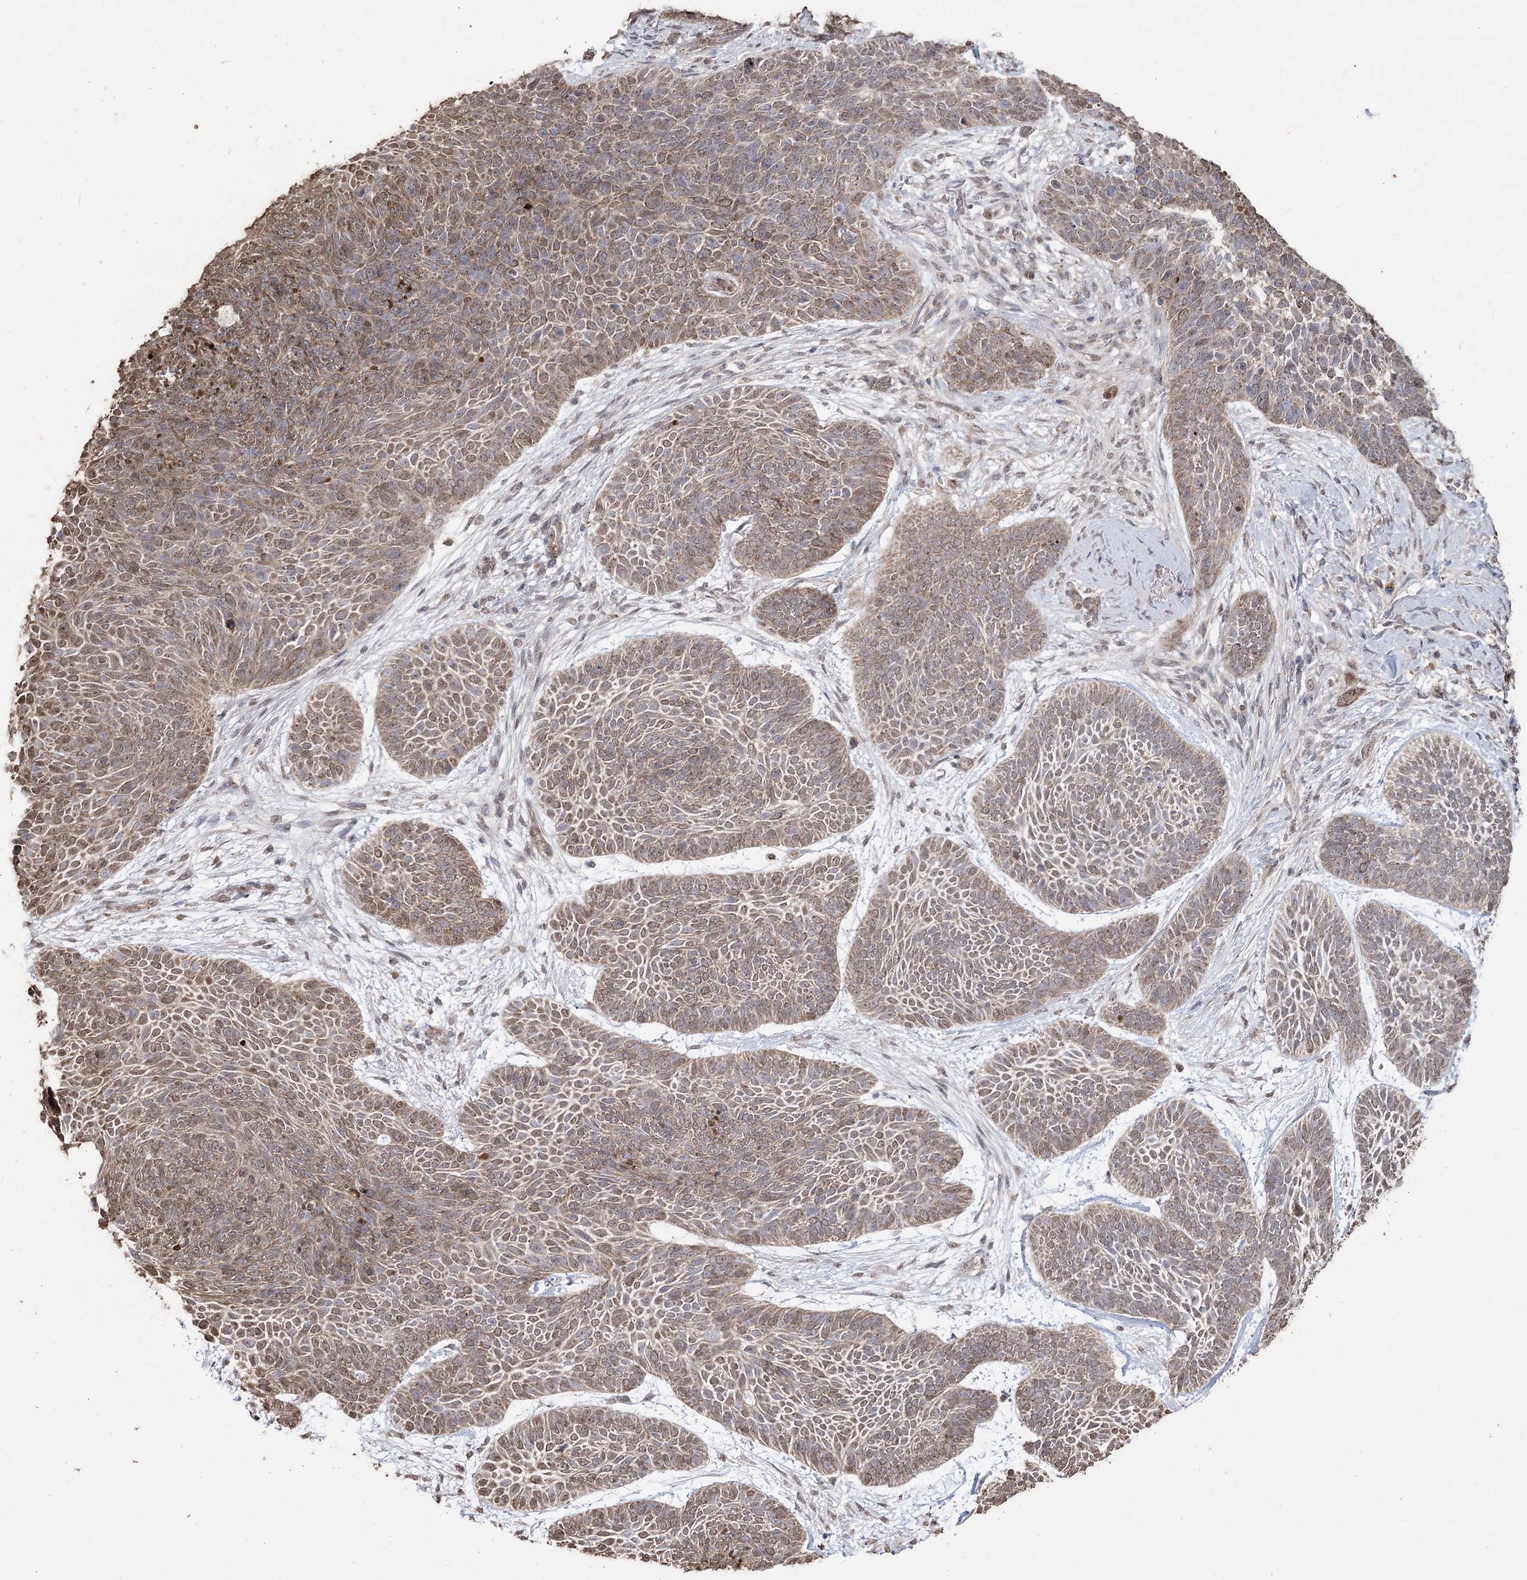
{"staining": {"intensity": "moderate", "quantity": ">75%", "location": "cytoplasmic/membranous"}, "tissue": "skin cancer", "cell_type": "Tumor cells", "image_type": "cancer", "snomed": [{"axis": "morphology", "description": "Basal cell carcinoma"}, {"axis": "topography", "description": "Skin"}], "caption": "This is a photomicrograph of immunohistochemistry staining of skin cancer, which shows moderate staining in the cytoplasmic/membranous of tumor cells.", "gene": "ZSCAN23", "patient": {"sex": "male", "age": 85}}